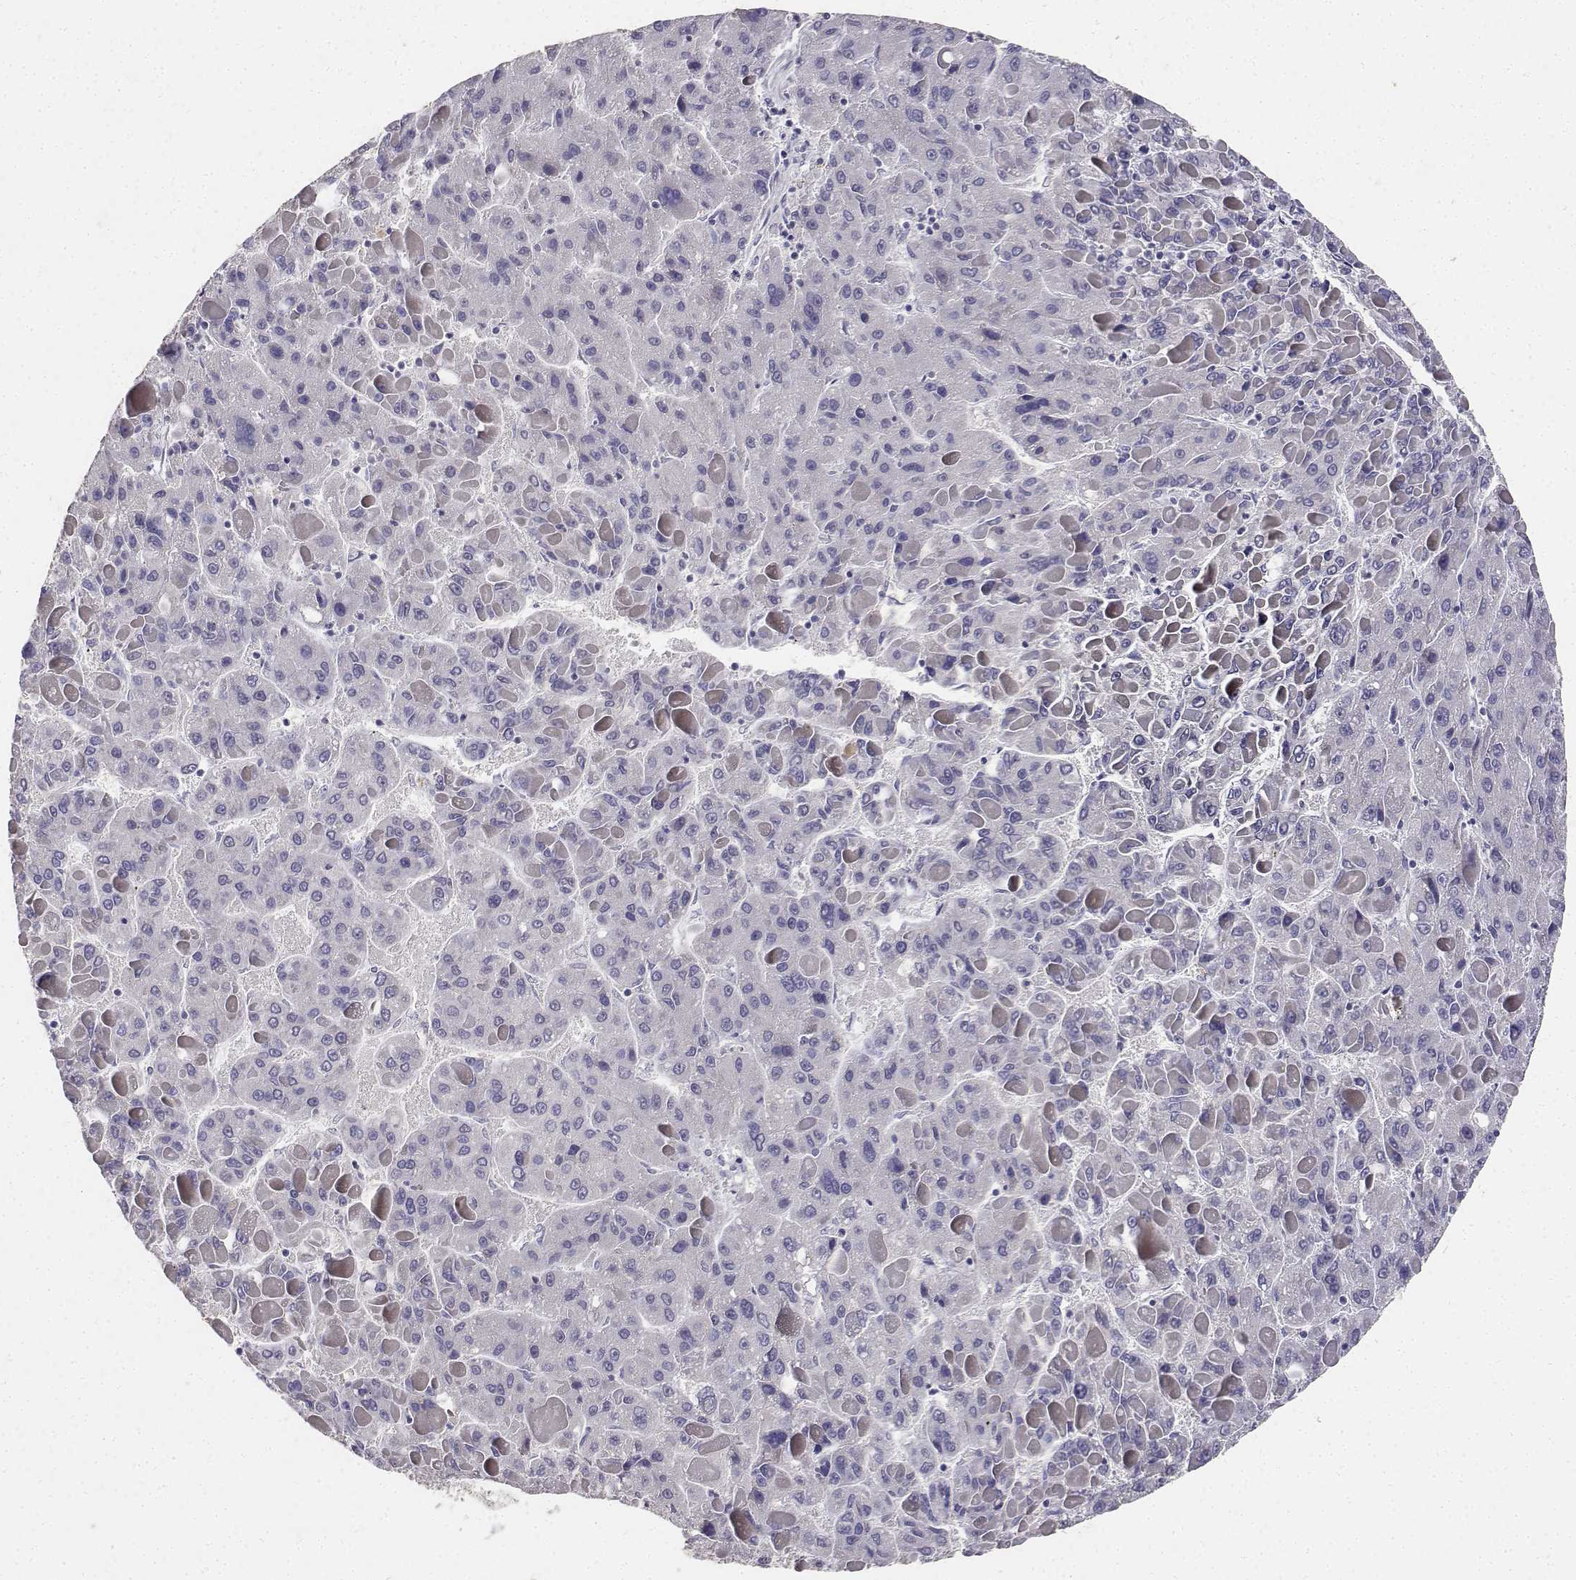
{"staining": {"intensity": "negative", "quantity": "none", "location": "none"}, "tissue": "liver cancer", "cell_type": "Tumor cells", "image_type": "cancer", "snomed": [{"axis": "morphology", "description": "Carcinoma, Hepatocellular, NOS"}, {"axis": "topography", "description": "Liver"}], "caption": "IHC photomicrograph of neoplastic tissue: liver cancer (hepatocellular carcinoma) stained with DAB (3,3'-diaminobenzidine) exhibits no significant protein expression in tumor cells.", "gene": "PAEP", "patient": {"sex": "female", "age": 82}}